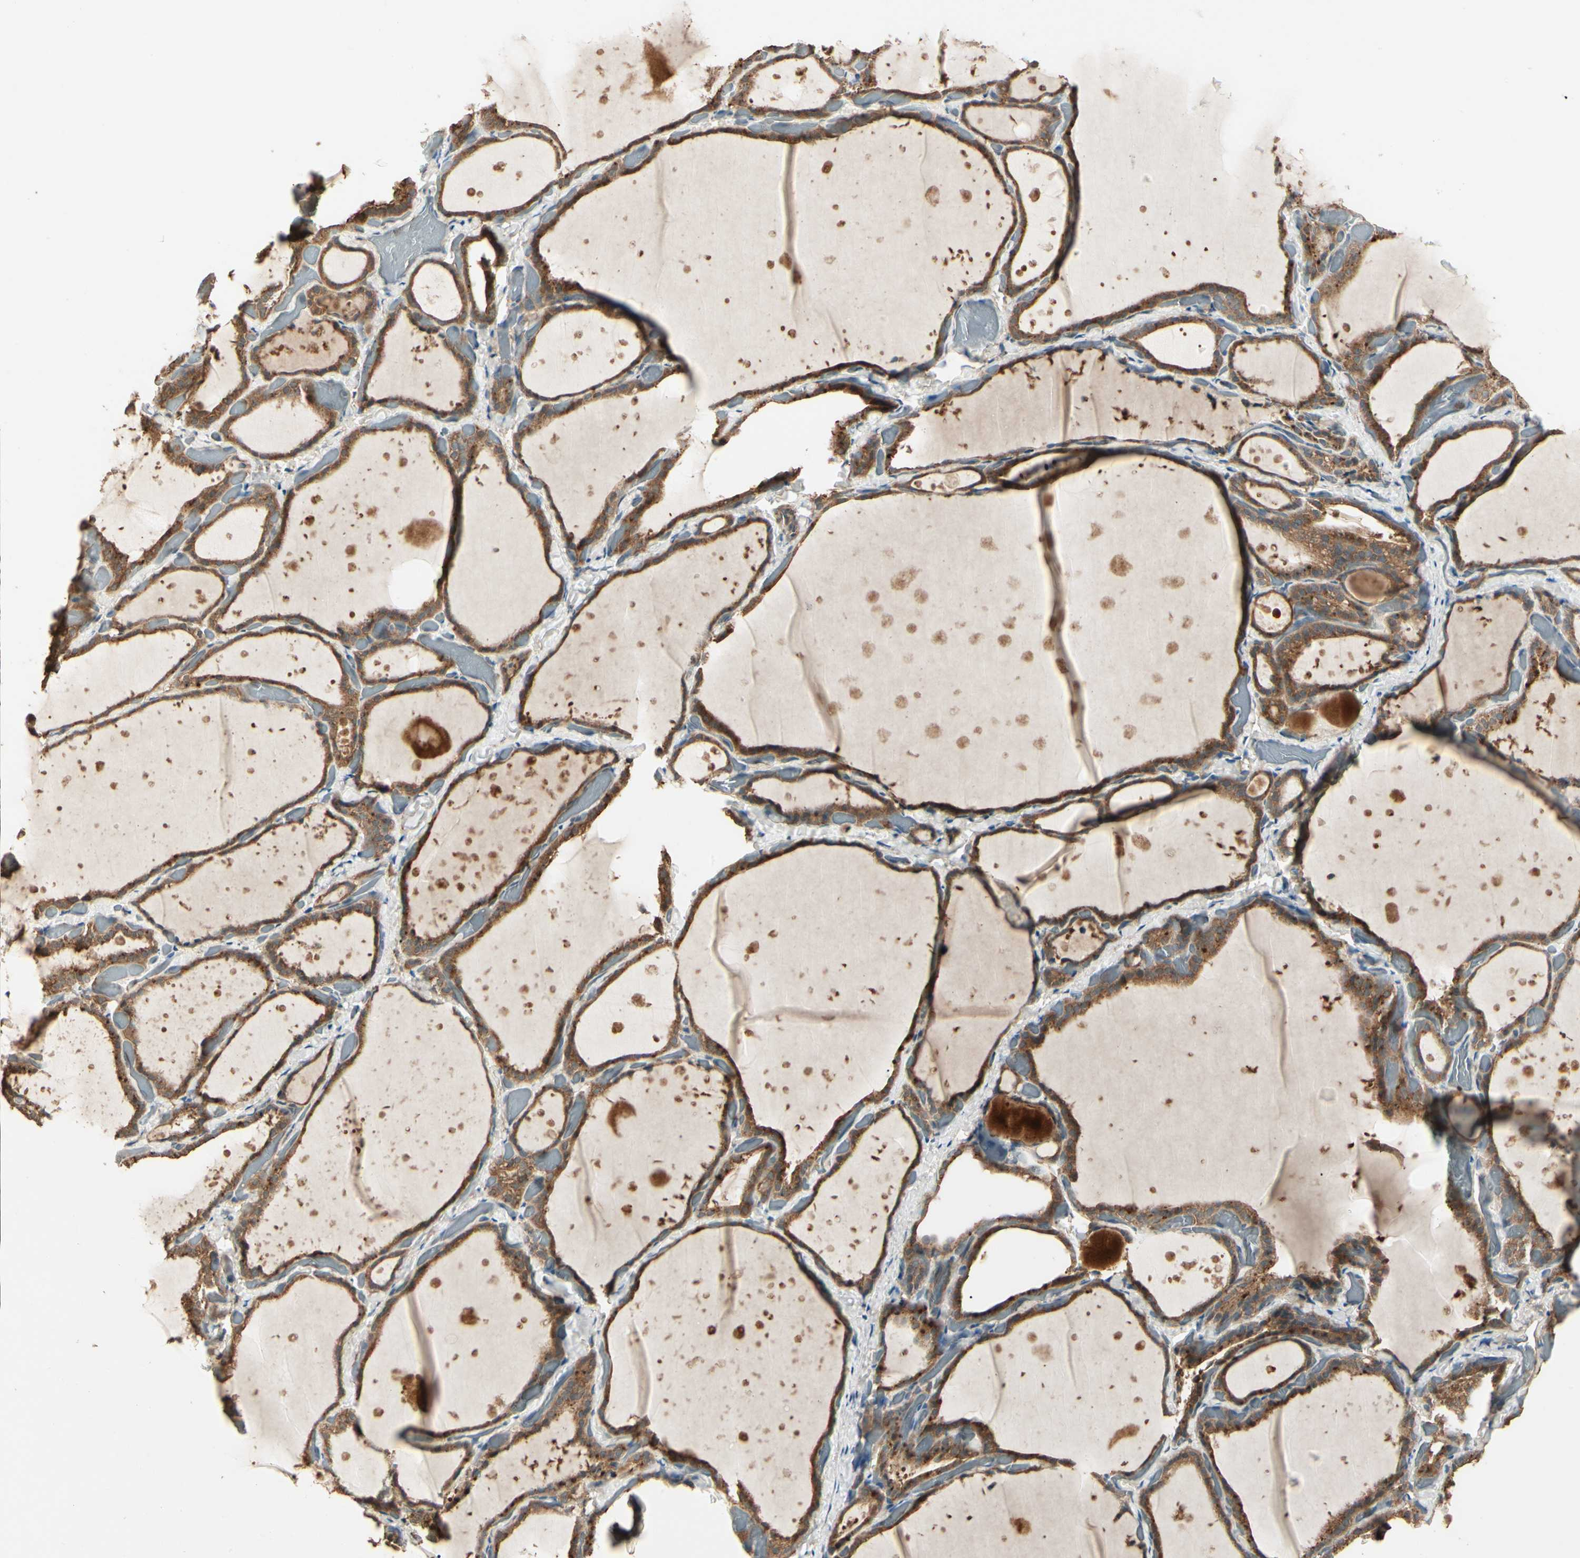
{"staining": {"intensity": "strong", "quantity": ">75%", "location": "cytoplasmic/membranous"}, "tissue": "thyroid gland", "cell_type": "Glandular cells", "image_type": "normal", "snomed": [{"axis": "morphology", "description": "Normal tissue, NOS"}, {"axis": "topography", "description": "Thyroid gland"}], "caption": "Immunohistochemistry (IHC) photomicrograph of normal human thyroid gland stained for a protein (brown), which shows high levels of strong cytoplasmic/membranous expression in about >75% of glandular cells.", "gene": "CCT7", "patient": {"sex": "female", "age": 44}}